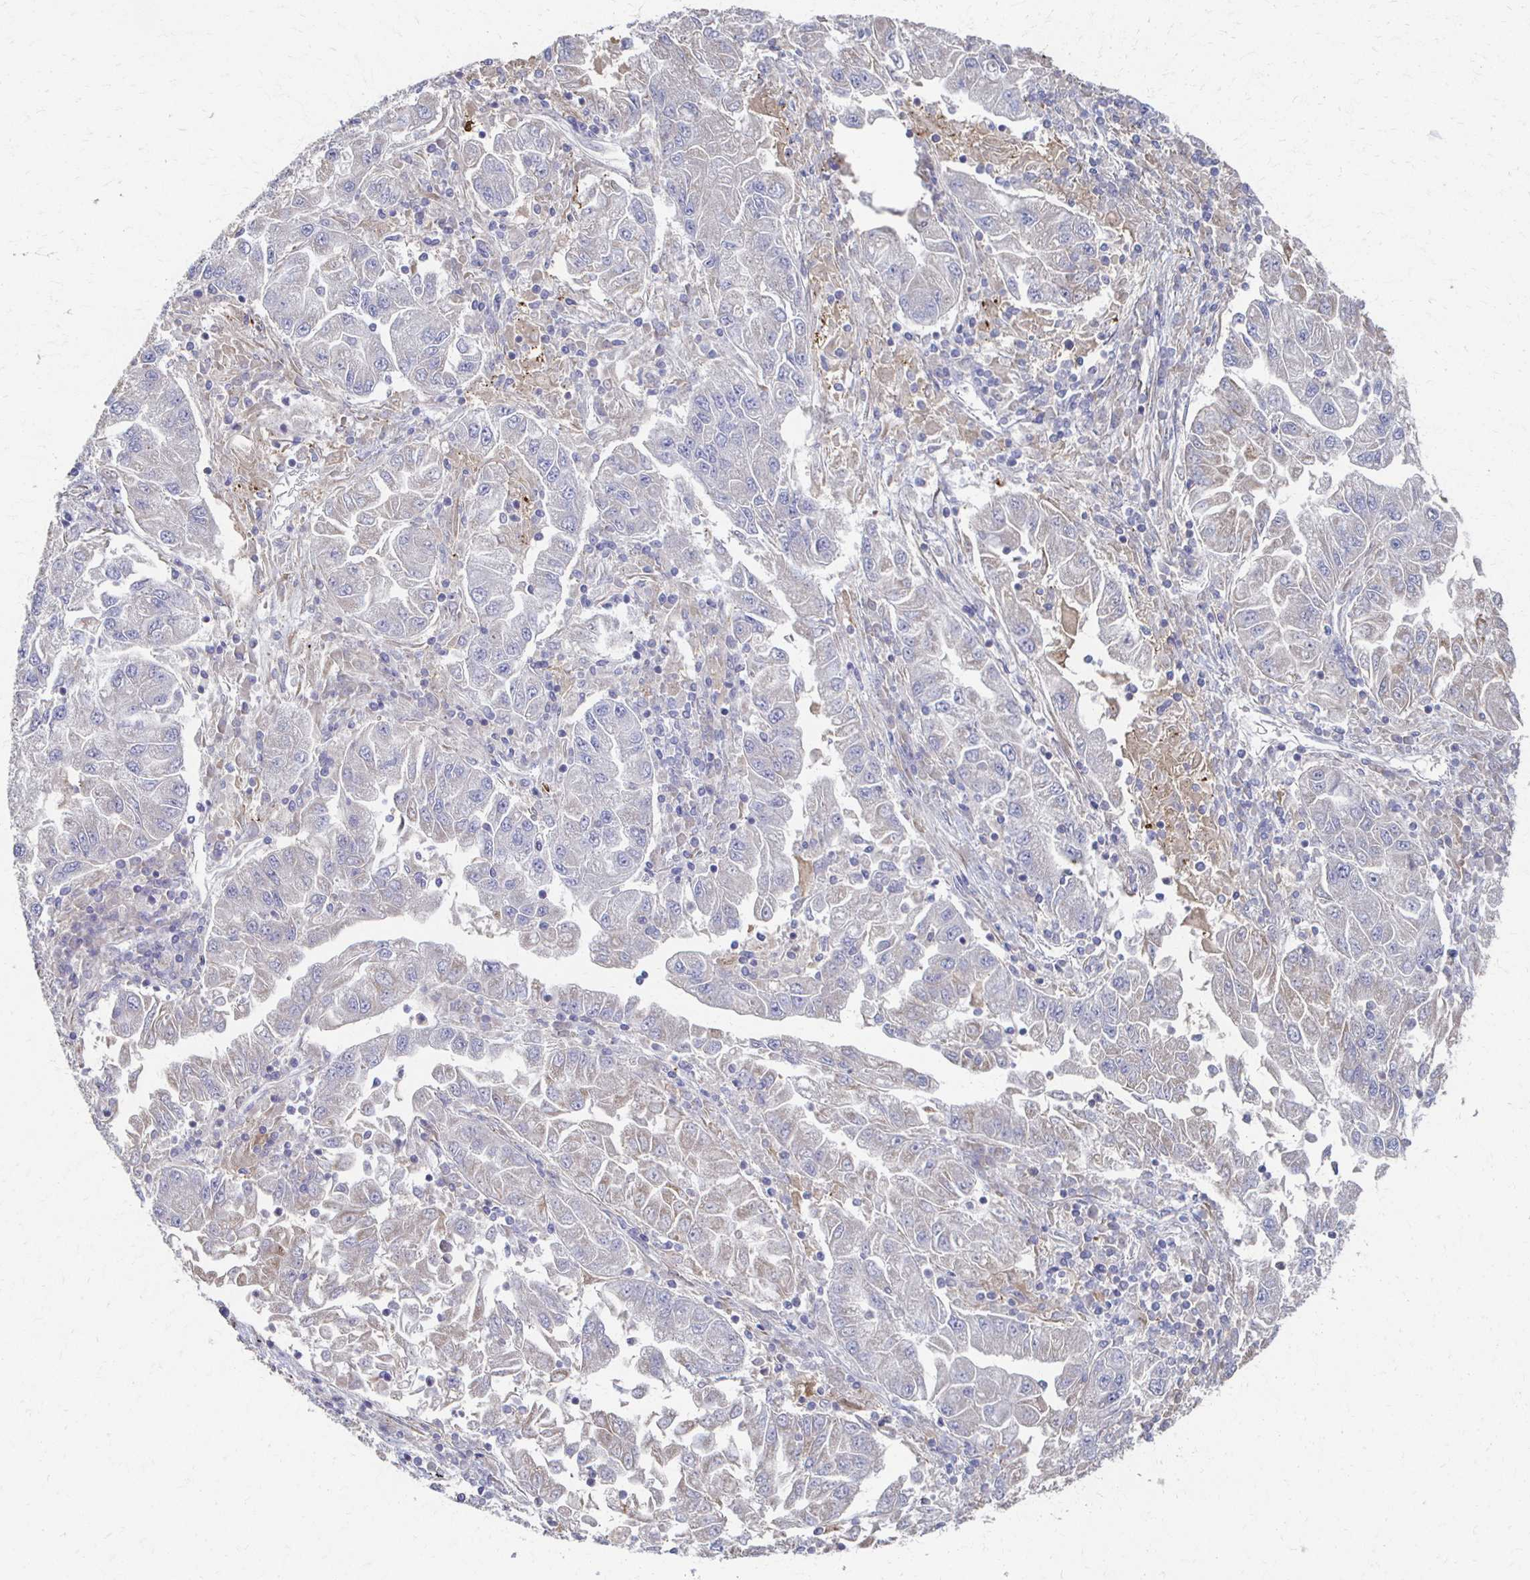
{"staining": {"intensity": "negative", "quantity": "none", "location": "none"}, "tissue": "lung cancer", "cell_type": "Tumor cells", "image_type": "cancer", "snomed": [{"axis": "morphology", "description": "Adenocarcinoma, NOS"}, {"axis": "morphology", "description": "Adenocarcinoma primary or metastatic"}, {"axis": "topography", "description": "Lung"}], "caption": "This is an immunohistochemistry (IHC) micrograph of human adenocarcinoma primary or metastatic (lung). There is no positivity in tumor cells.", "gene": "CX3CR1", "patient": {"sex": "male", "age": 74}}